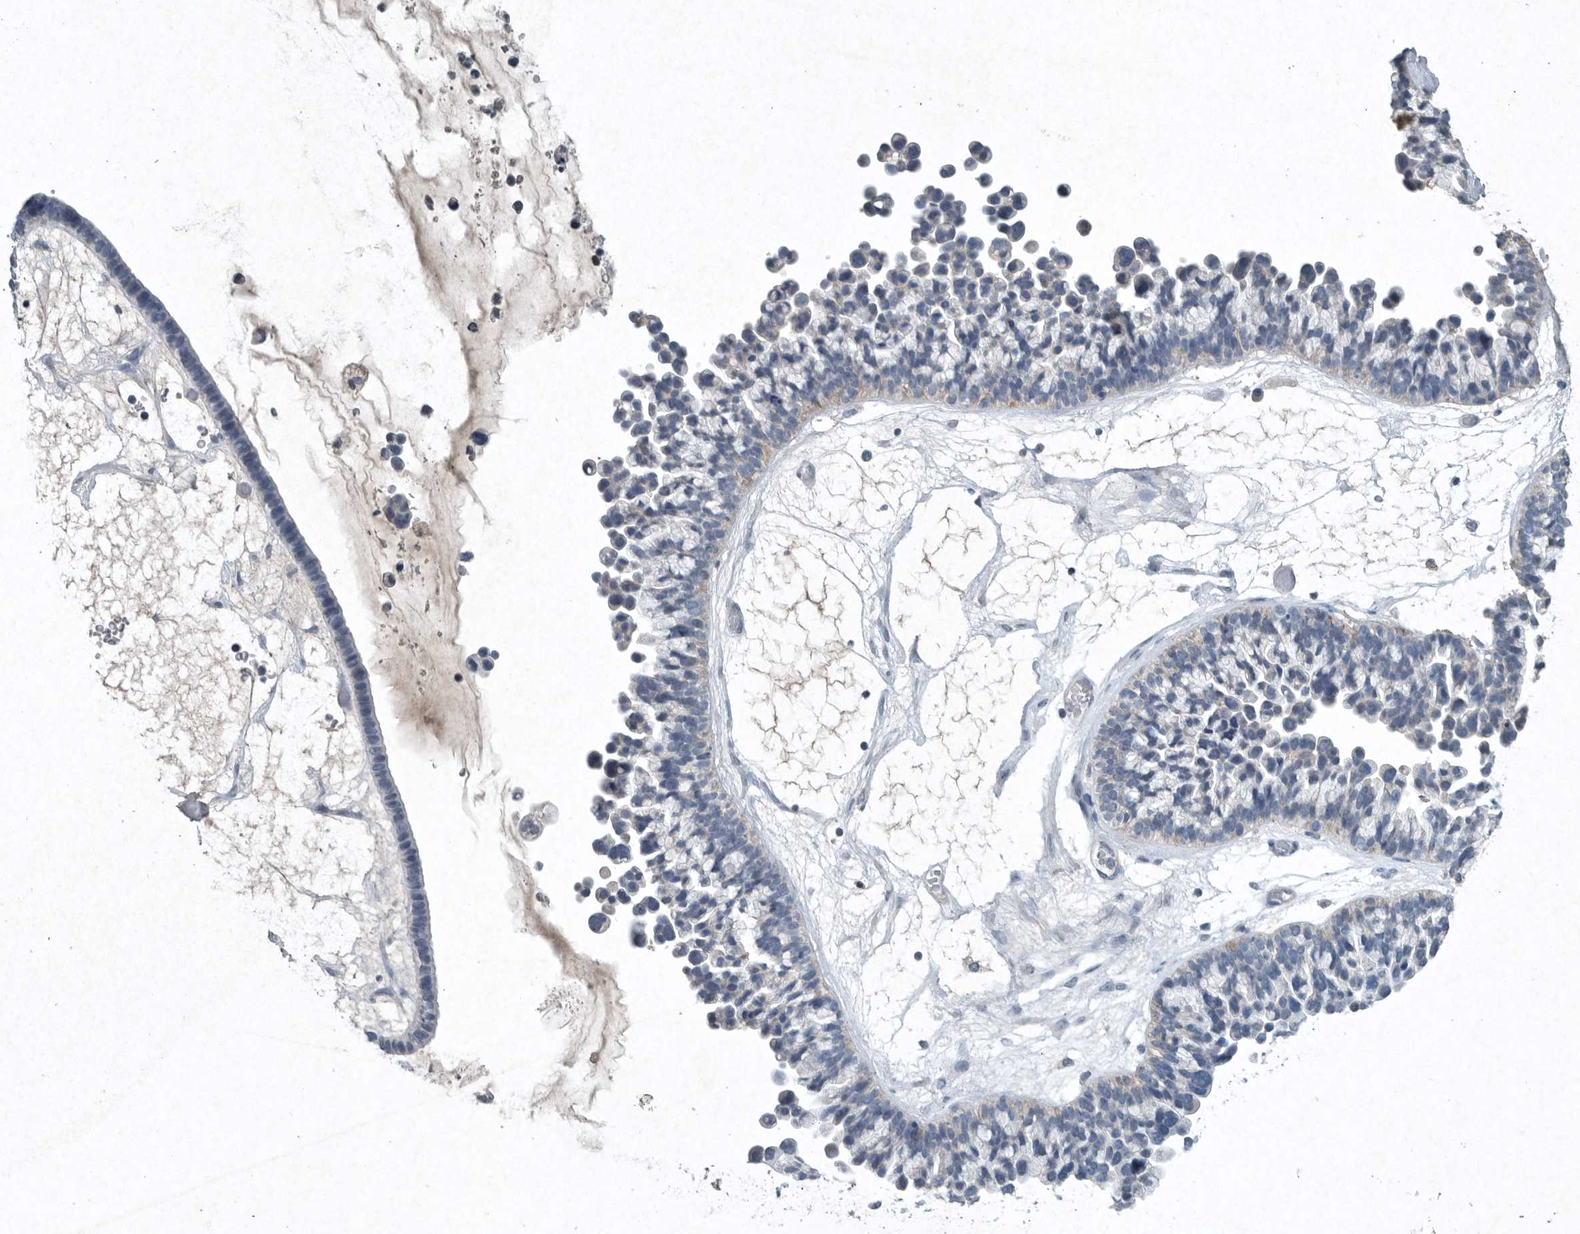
{"staining": {"intensity": "negative", "quantity": "none", "location": "none"}, "tissue": "ovarian cancer", "cell_type": "Tumor cells", "image_type": "cancer", "snomed": [{"axis": "morphology", "description": "Cystadenocarcinoma, serous, NOS"}, {"axis": "topography", "description": "Ovary"}], "caption": "DAB immunohistochemical staining of human serous cystadenocarcinoma (ovarian) shows no significant positivity in tumor cells.", "gene": "IL20", "patient": {"sex": "female", "age": 56}}